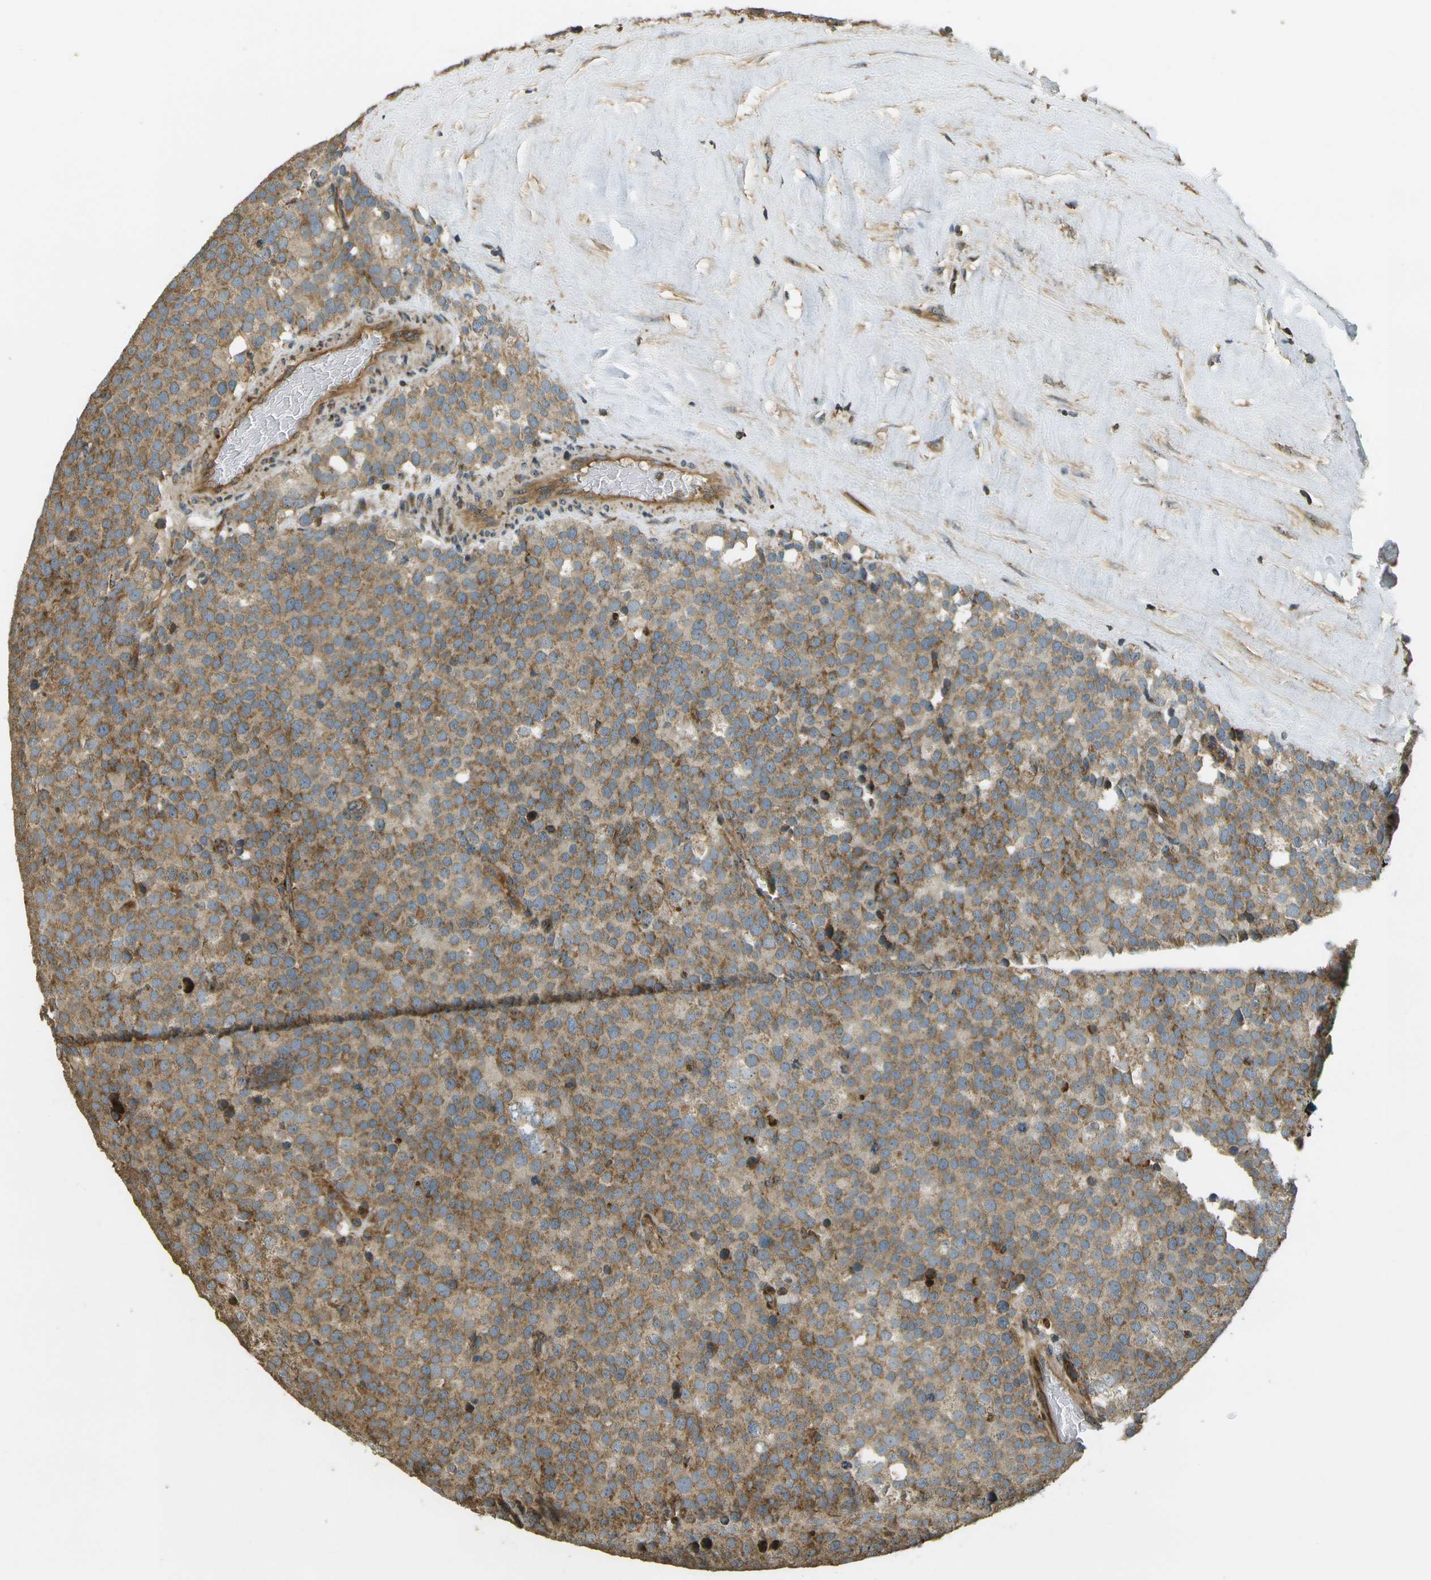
{"staining": {"intensity": "moderate", "quantity": ">75%", "location": "cytoplasmic/membranous"}, "tissue": "testis cancer", "cell_type": "Tumor cells", "image_type": "cancer", "snomed": [{"axis": "morphology", "description": "Normal tissue, NOS"}, {"axis": "morphology", "description": "Seminoma, NOS"}, {"axis": "topography", "description": "Testis"}], "caption": "Testis cancer was stained to show a protein in brown. There is medium levels of moderate cytoplasmic/membranous positivity in about >75% of tumor cells.", "gene": "LRP12", "patient": {"sex": "male", "age": 71}}